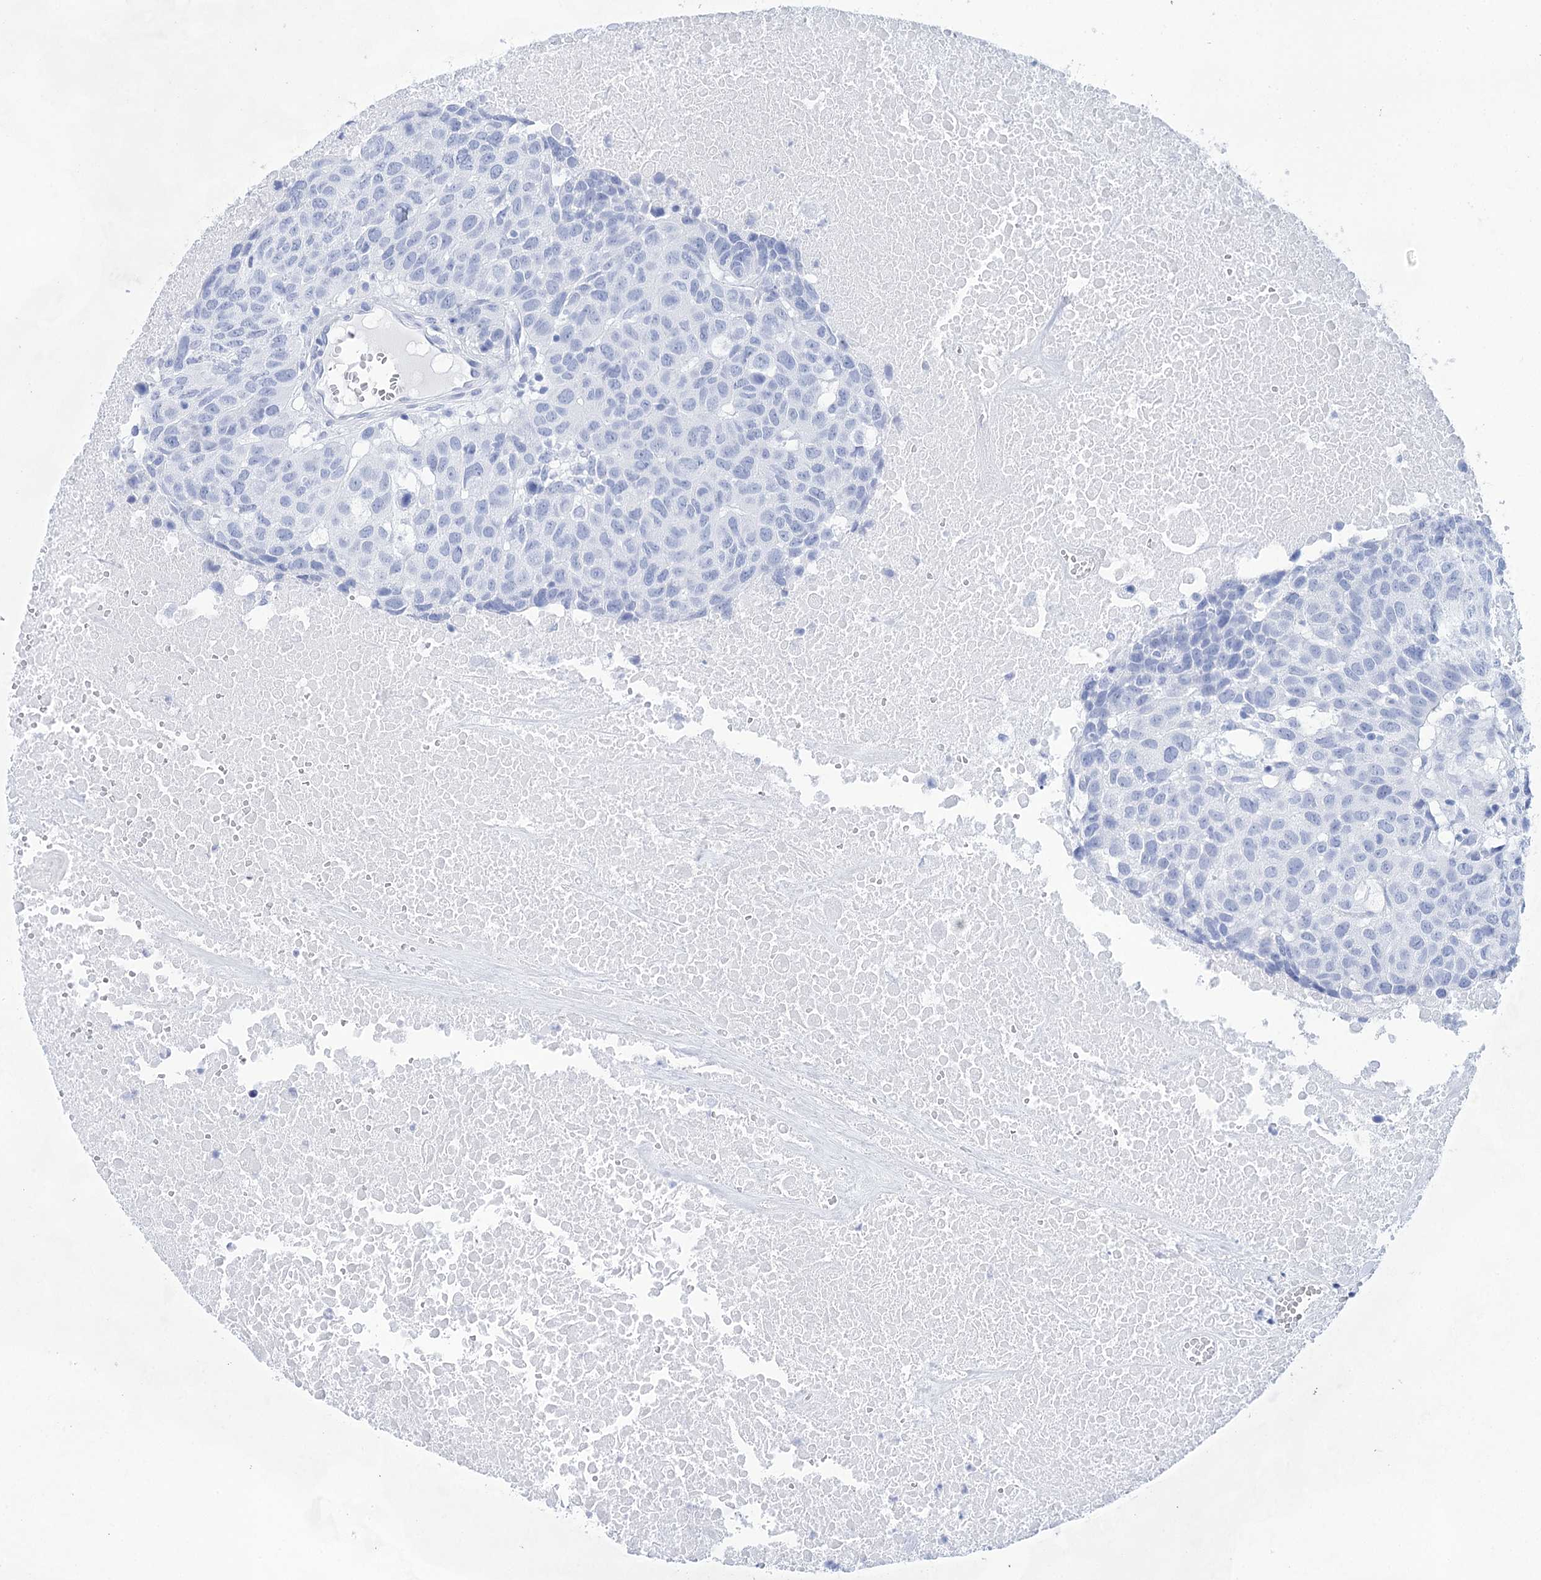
{"staining": {"intensity": "negative", "quantity": "none", "location": "none"}, "tissue": "head and neck cancer", "cell_type": "Tumor cells", "image_type": "cancer", "snomed": [{"axis": "morphology", "description": "Squamous cell carcinoma, NOS"}, {"axis": "topography", "description": "Head-Neck"}], "caption": "The immunohistochemistry micrograph has no significant staining in tumor cells of squamous cell carcinoma (head and neck) tissue.", "gene": "LALBA", "patient": {"sex": "male", "age": 66}}